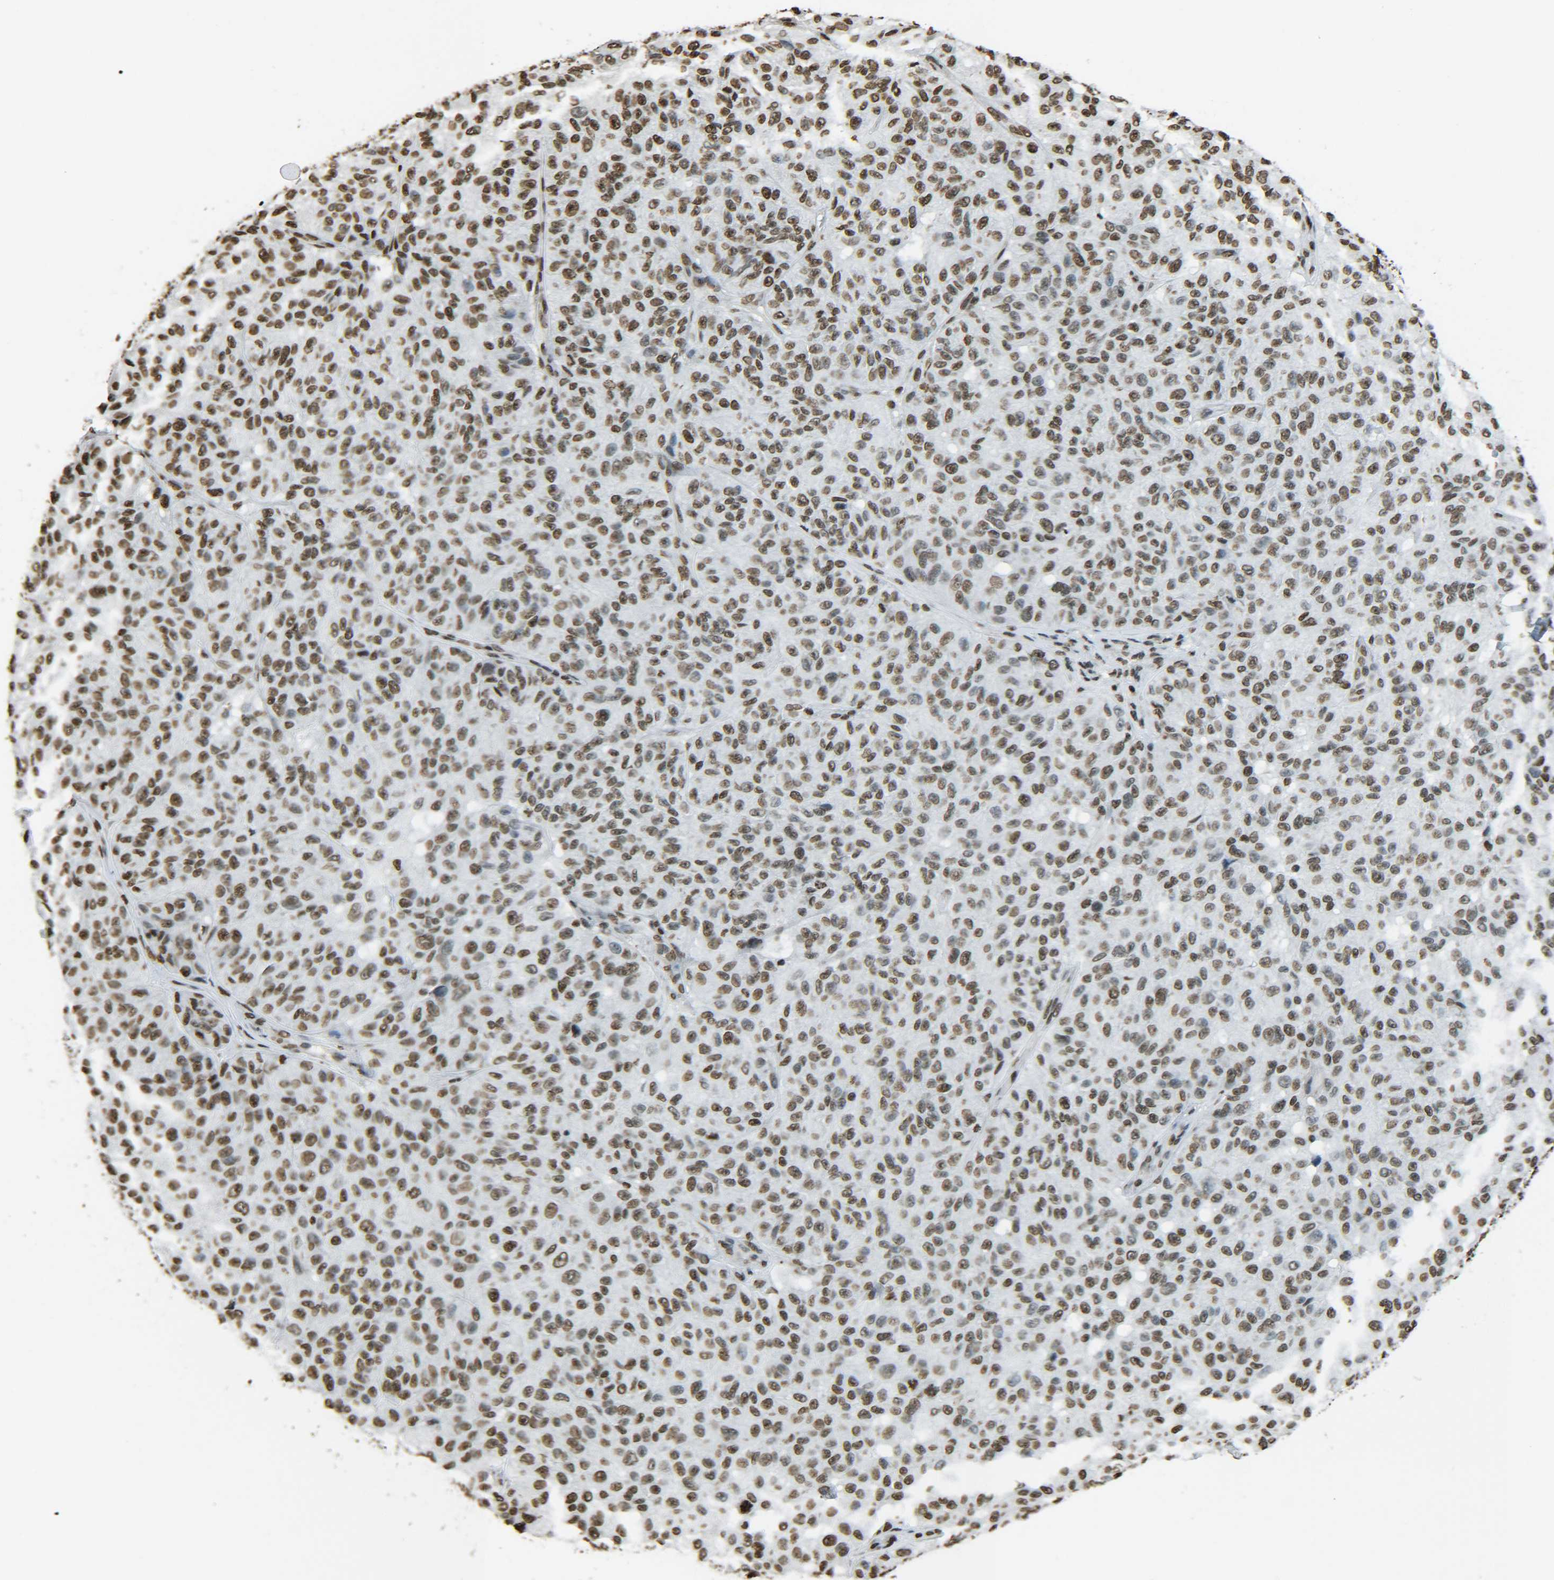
{"staining": {"intensity": "moderate", "quantity": ">75%", "location": "nuclear"}, "tissue": "melanoma", "cell_type": "Tumor cells", "image_type": "cancer", "snomed": [{"axis": "morphology", "description": "Malignant melanoma, NOS"}, {"axis": "topography", "description": "Skin"}], "caption": "Malignant melanoma stained for a protein (brown) demonstrates moderate nuclear positive positivity in about >75% of tumor cells.", "gene": "H4C16", "patient": {"sex": "female", "age": 46}}